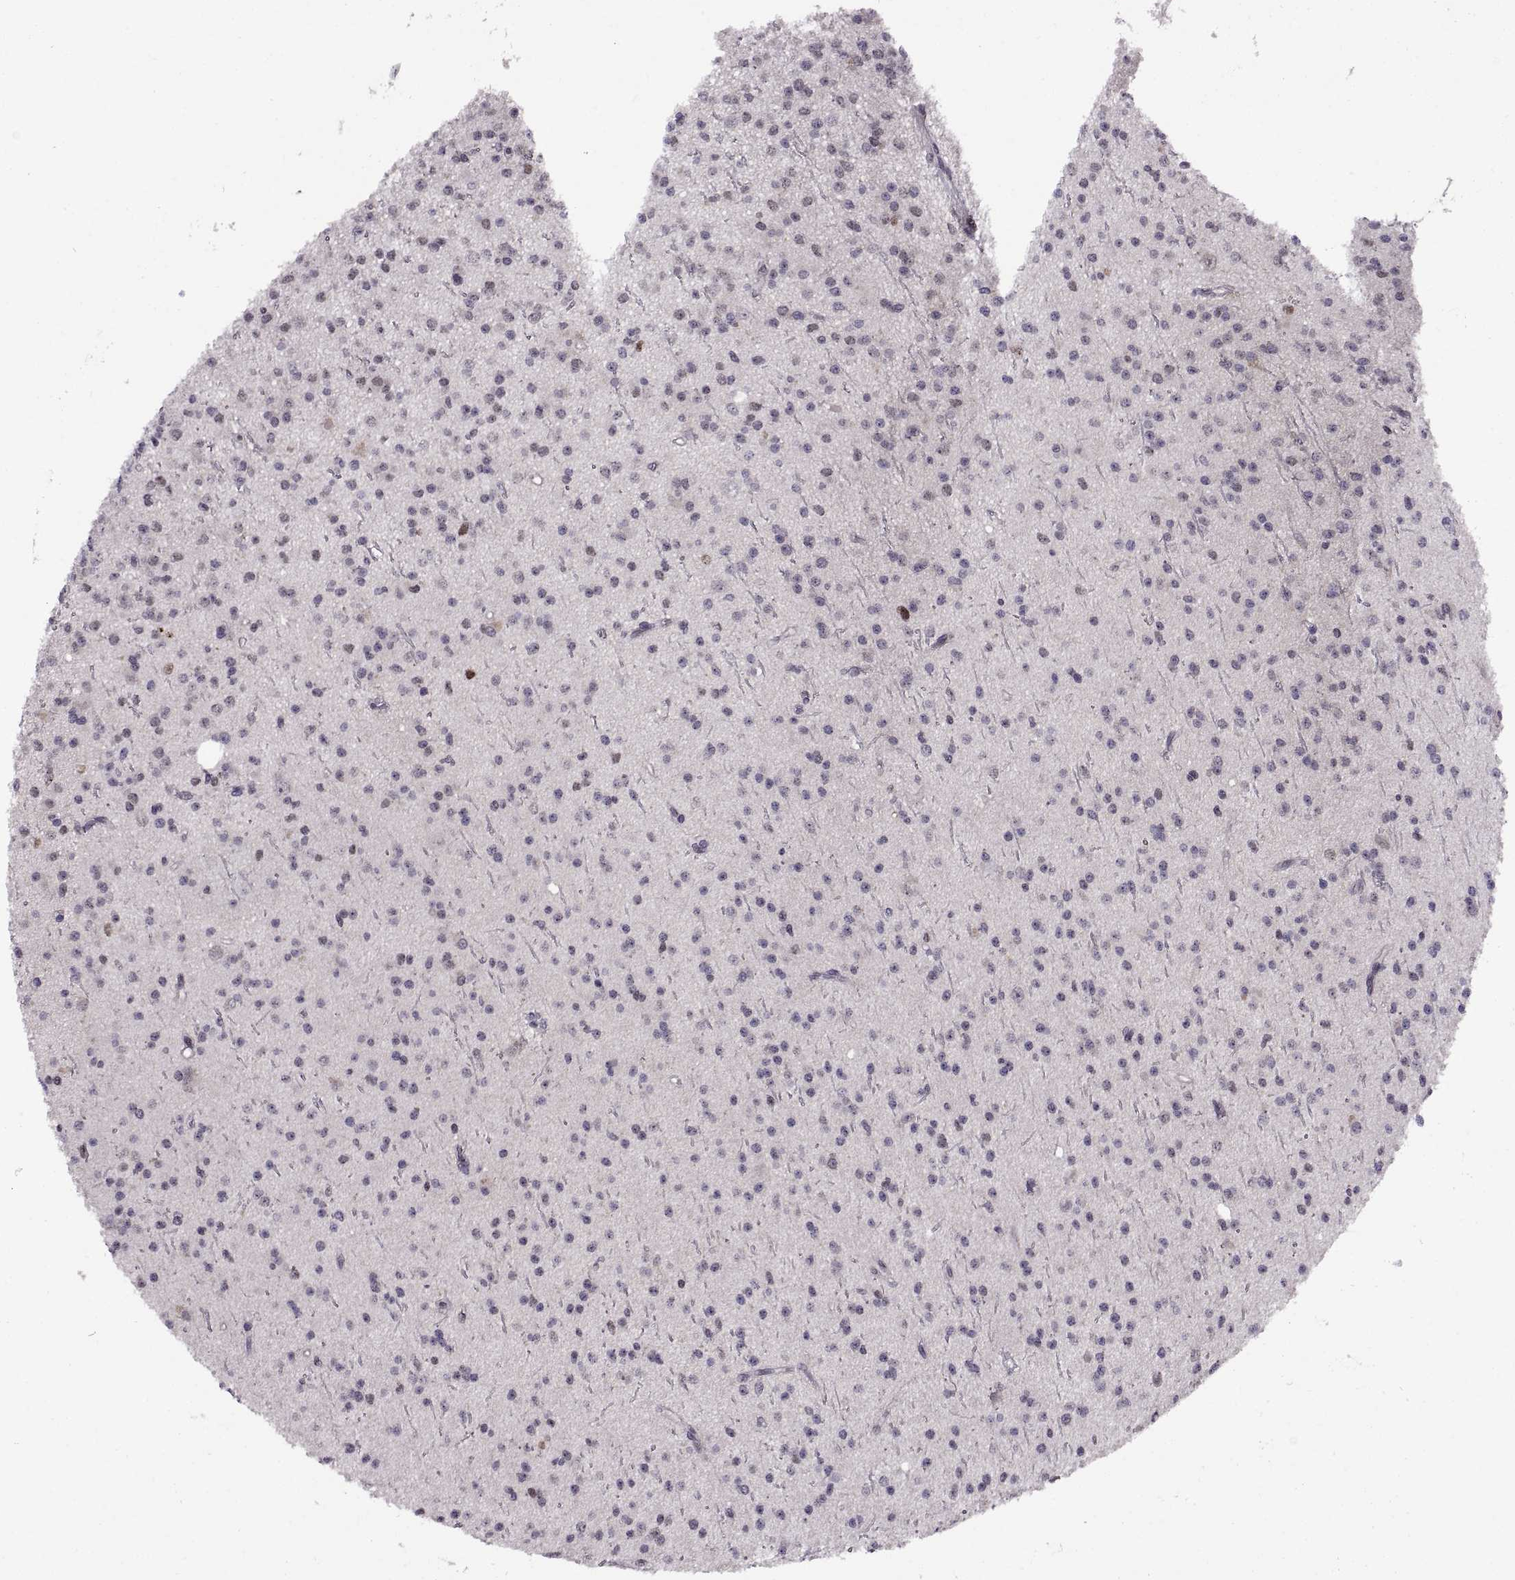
{"staining": {"intensity": "negative", "quantity": "none", "location": "none"}, "tissue": "glioma", "cell_type": "Tumor cells", "image_type": "cancer", "snomed": [{"axis": "morphology", "description": "Glioma, malignant, Low grade"}, {"axis": "topography", "description": "Brain"}], "caption": "Tumor cells are negative for brown protein staining in glioma. (DAB immunohistochemistry, high magnification).", "gene": "CHFR", "patient": {"sex": "male", "age": 27}}